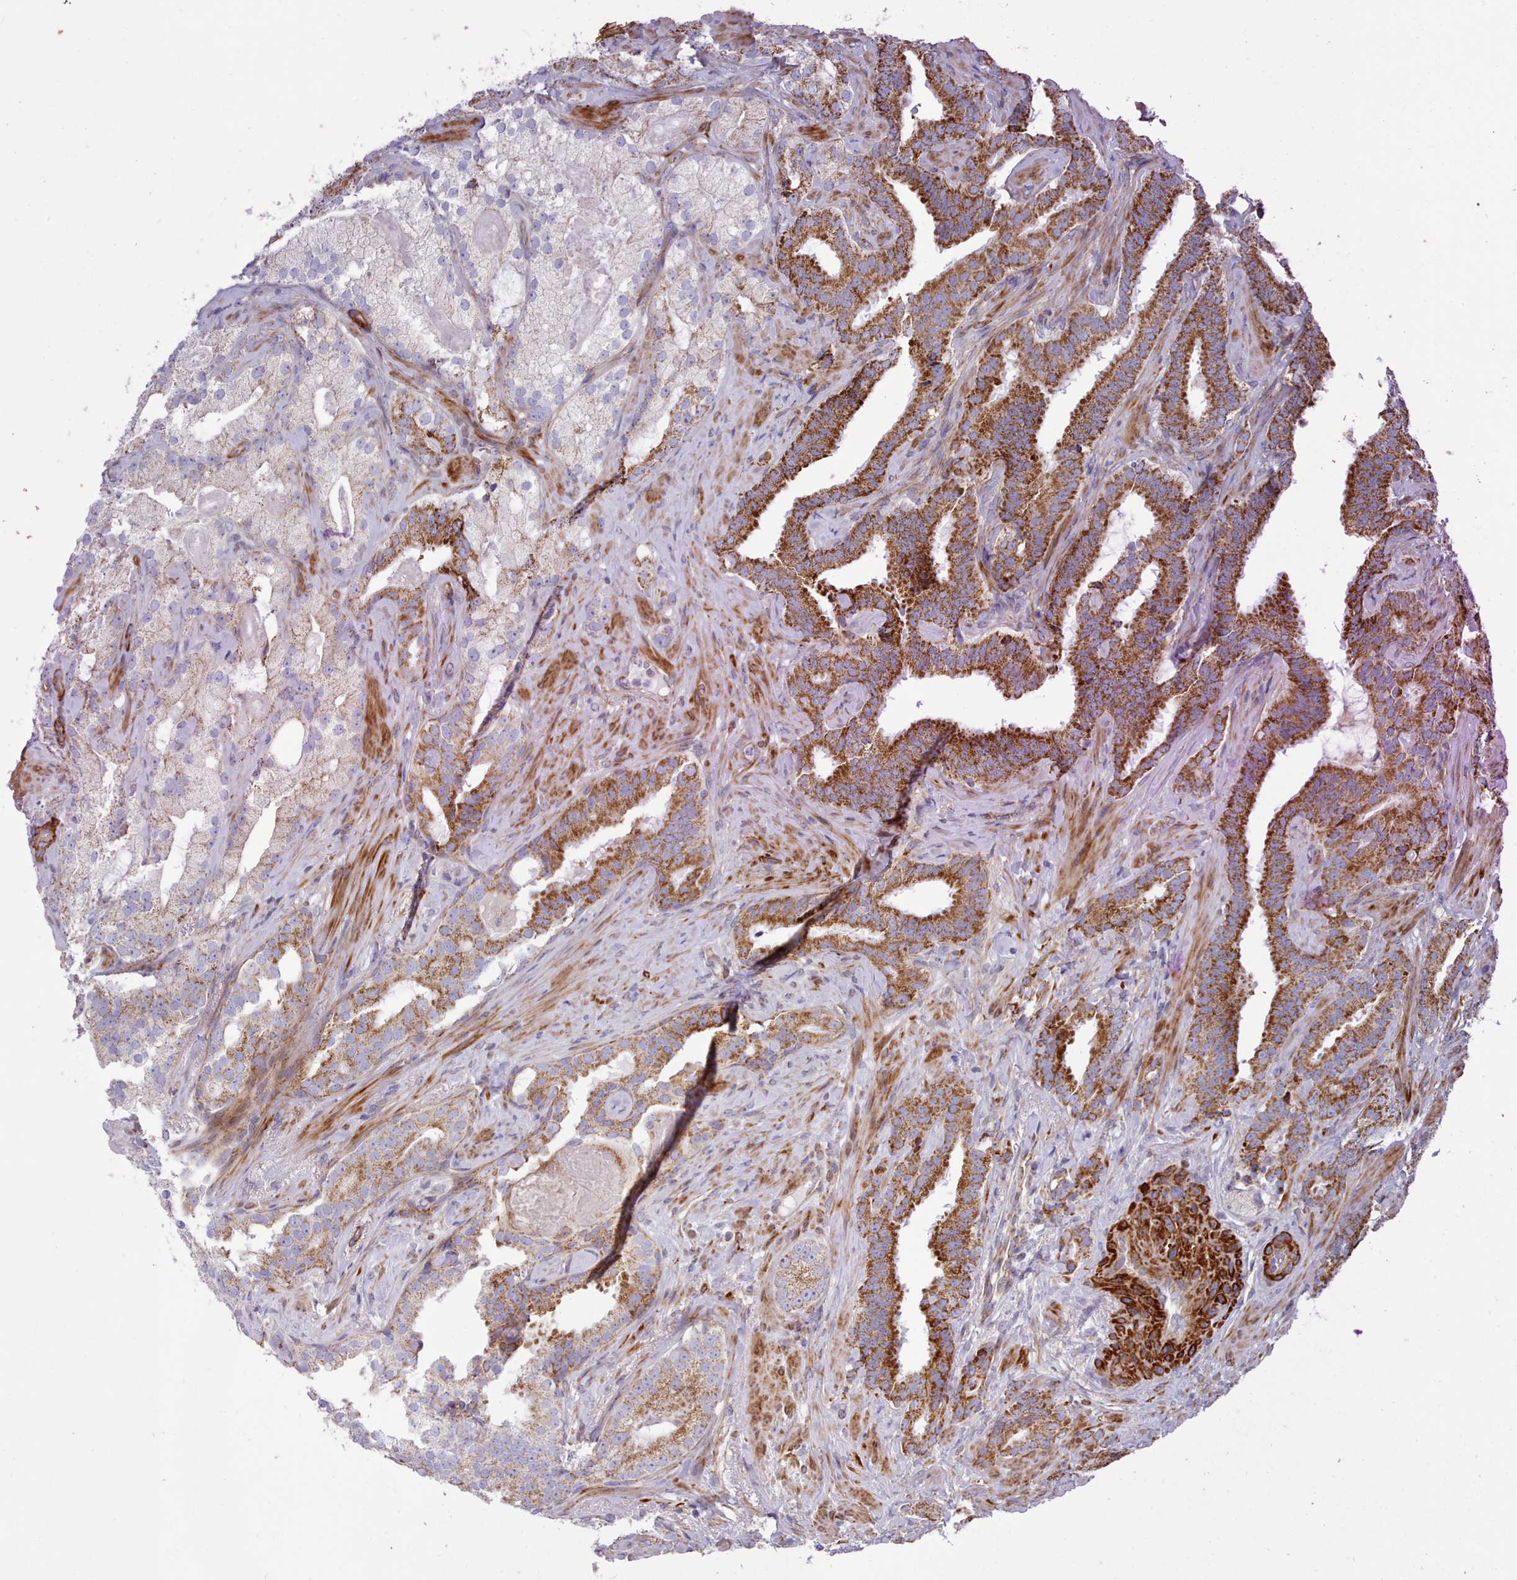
{"staining": {"intensity": "moderate", "quantity": "25%-75%", "location": "cytoplasmic/membranous"}, "tissue": "prostate cancer", "cell_type": "Tumor cells", "image_type": "cancer", "snomed": [{"axis": "morphology", "description": "Adenocarcinoma, High grade"}, {"axis": "topography", "description": "Prostate"}], "caption": "Prostate adenocarcinoma (high-grade) tissue reveals moderate cytoplasmic/membranous positivity in about 25%-75% of tumor cells (DAB IHC, brown staining for protein, blue staining for nuclei).", "gene": "MRPL21", "patient": {"sex": "male", "age": 64}}